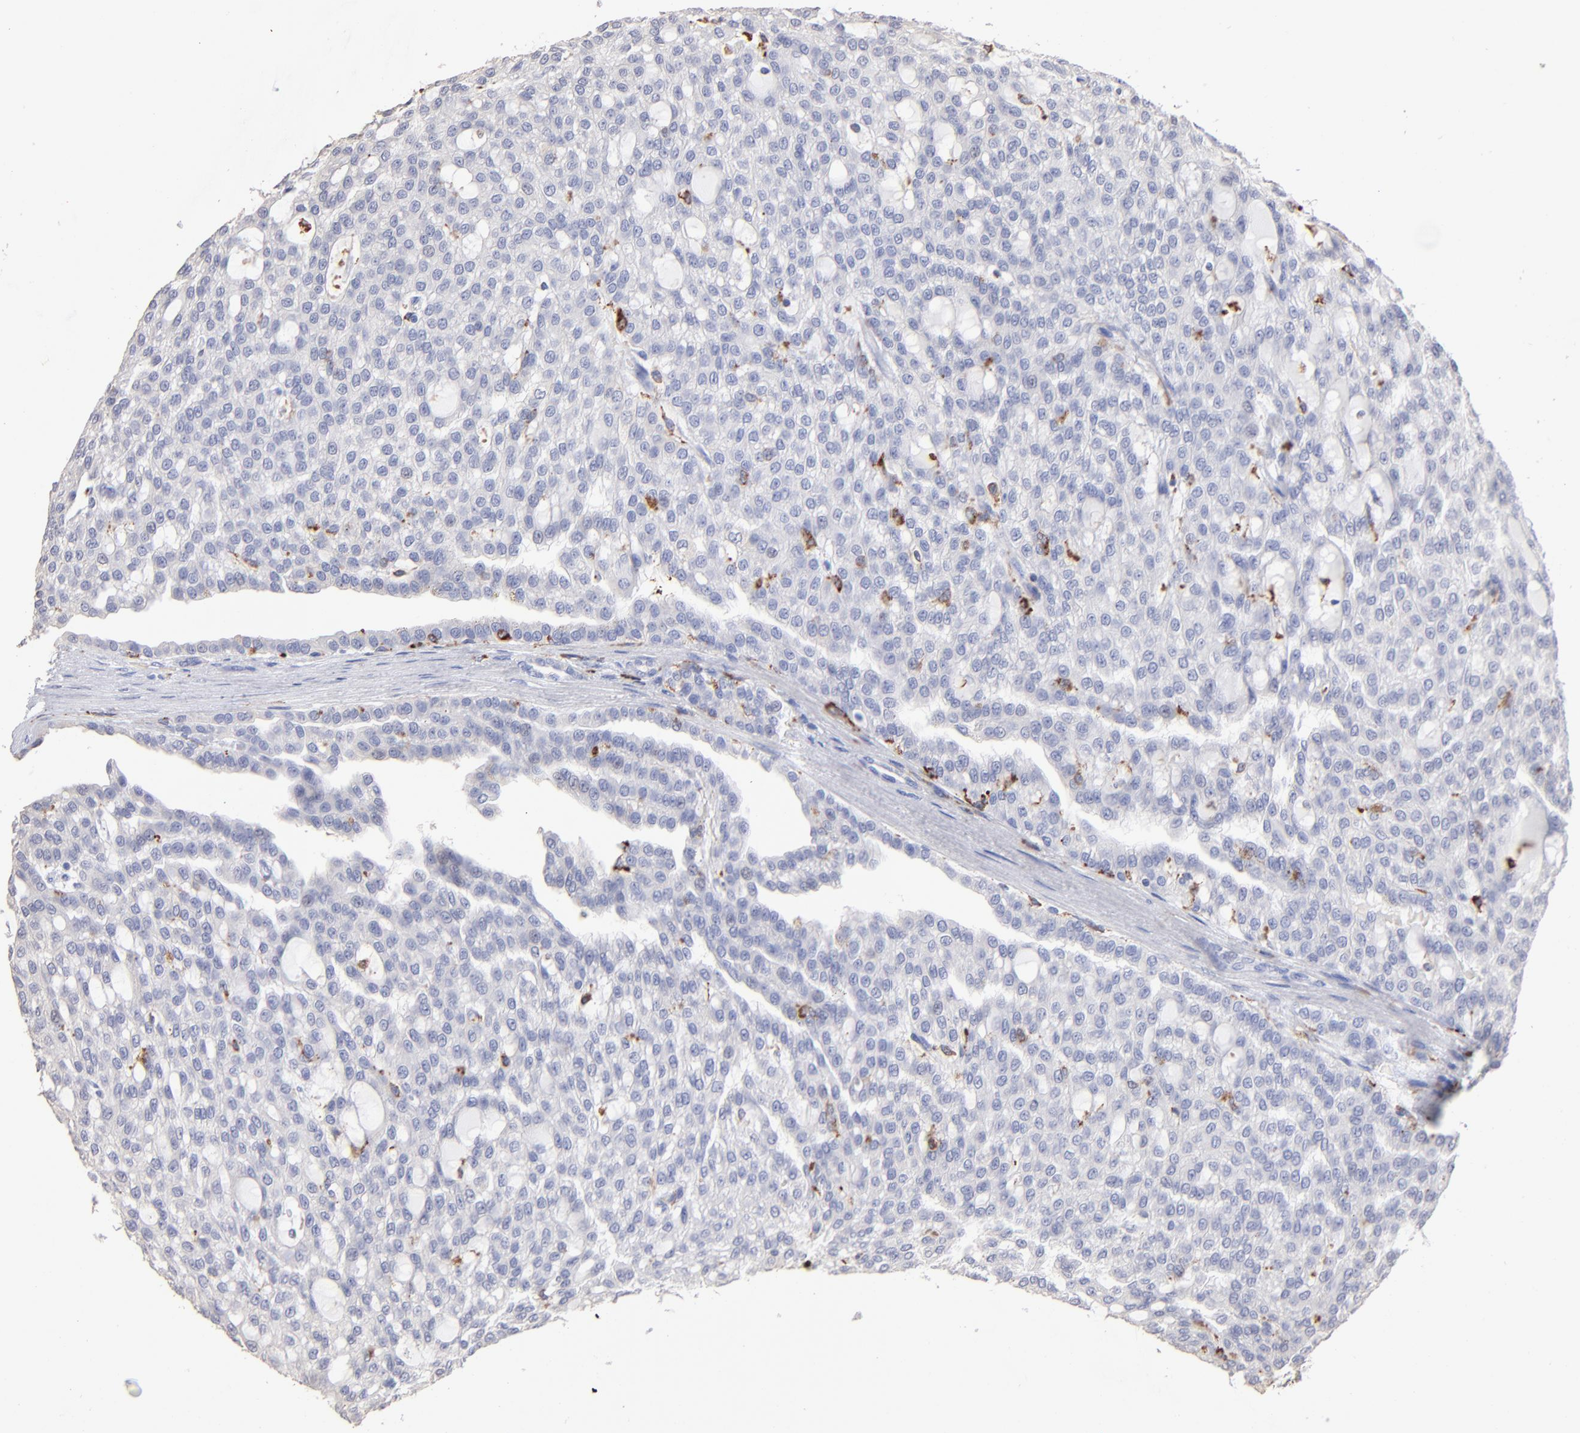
{"staining": {"intensity": "negative", "quantity": "none", "location": "none"}, "tissue": "renal cancer", "cell_type": "Tumor cells", "image_type": "cancer", "snomed": [{"axis": "morphology", "description": "Adenocarcinoma, NOS"}, {"axis": "topography", "description": "Kidney"}], "caption": "Photomicrograph shows no protein staining in tumor cells of renal cancer tissue.", "gene": "CD180", "patient": {"sex": "male", "age": 63}}